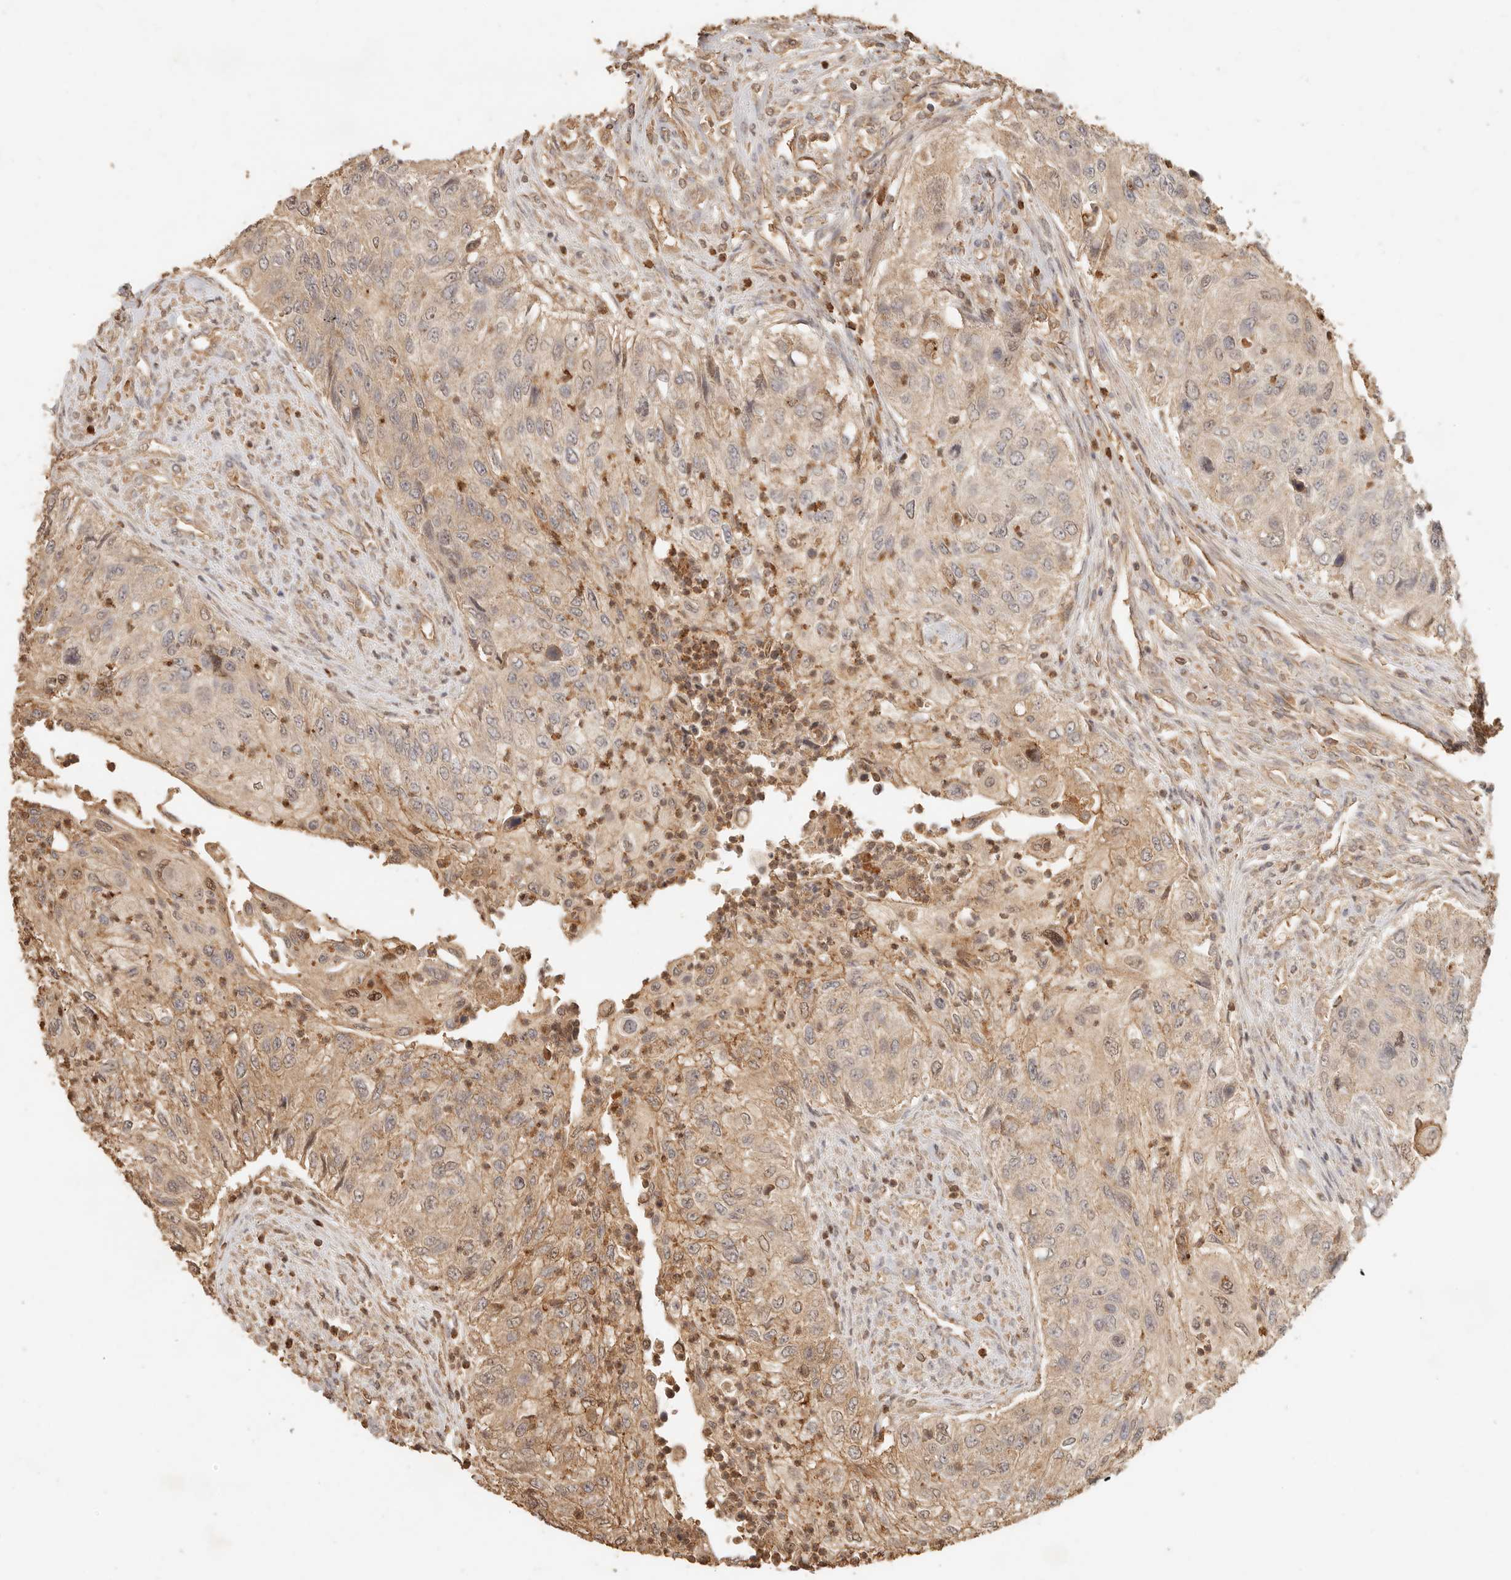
{"staining": {"intensity": "moderate", "quantity": "25%-75%", "location": "cytoplasmic/membranous"}, "tissue": "urothelial cancer", "cell_type": "Tumor cells", "image_type": "cancer", "snomed": [{"axis": "morphology", "description": "Urothelial carcinoma, High grade"}, {"axis": "topography", "description": "Urinary bladder"}], "caption": "Urothelial cancer tissue demonstrates moderate cytoplasmic/membranous staining in about 25%-75% of tumor cells", "gene": "INTS11", "patient": {"sex": "female", "age": 60}}